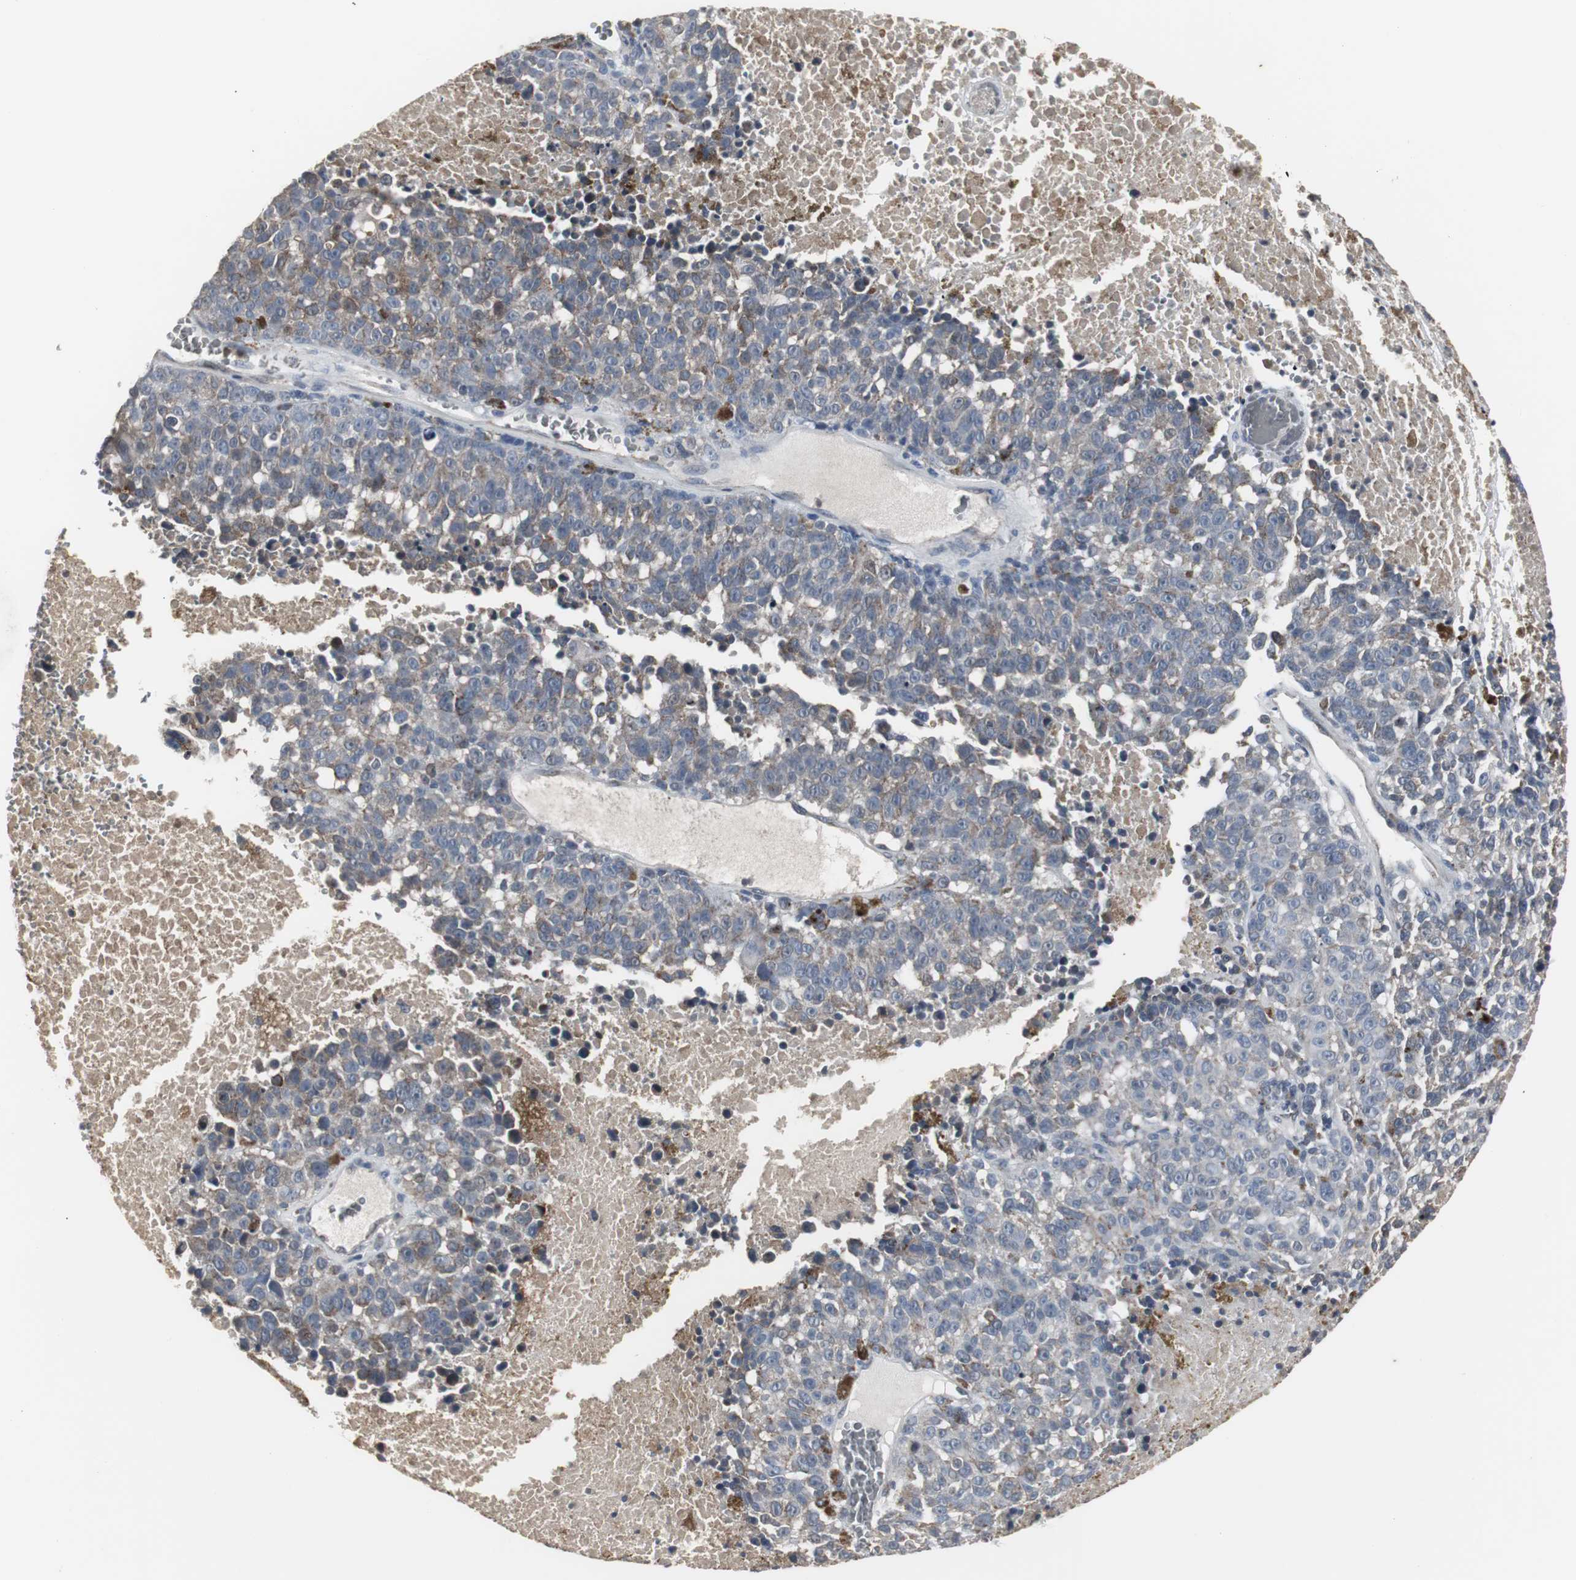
{"staining": {"intensity": "moderate", "quantity": "25%-75%", "location": "cytoplasmic/membranous"}, "tissue": "melanoma", "cell_type": "Tumor cells", "image_type": "cancer", "snomed": [{"axis": "morphology", "description": "Malignant melanoma, Metastatic site"}, {"axis": "topography", "description": "Cerebral cortex"}], "caption": "Human malignant melanoma (metastatic site) stained with a brown dye displays moderate cytoplasmic/membranous positive positivity in approximately 25%-75% of tumor cells.", "gene": "ACAA1", "patient": {"sex": "female", "age": 52}}